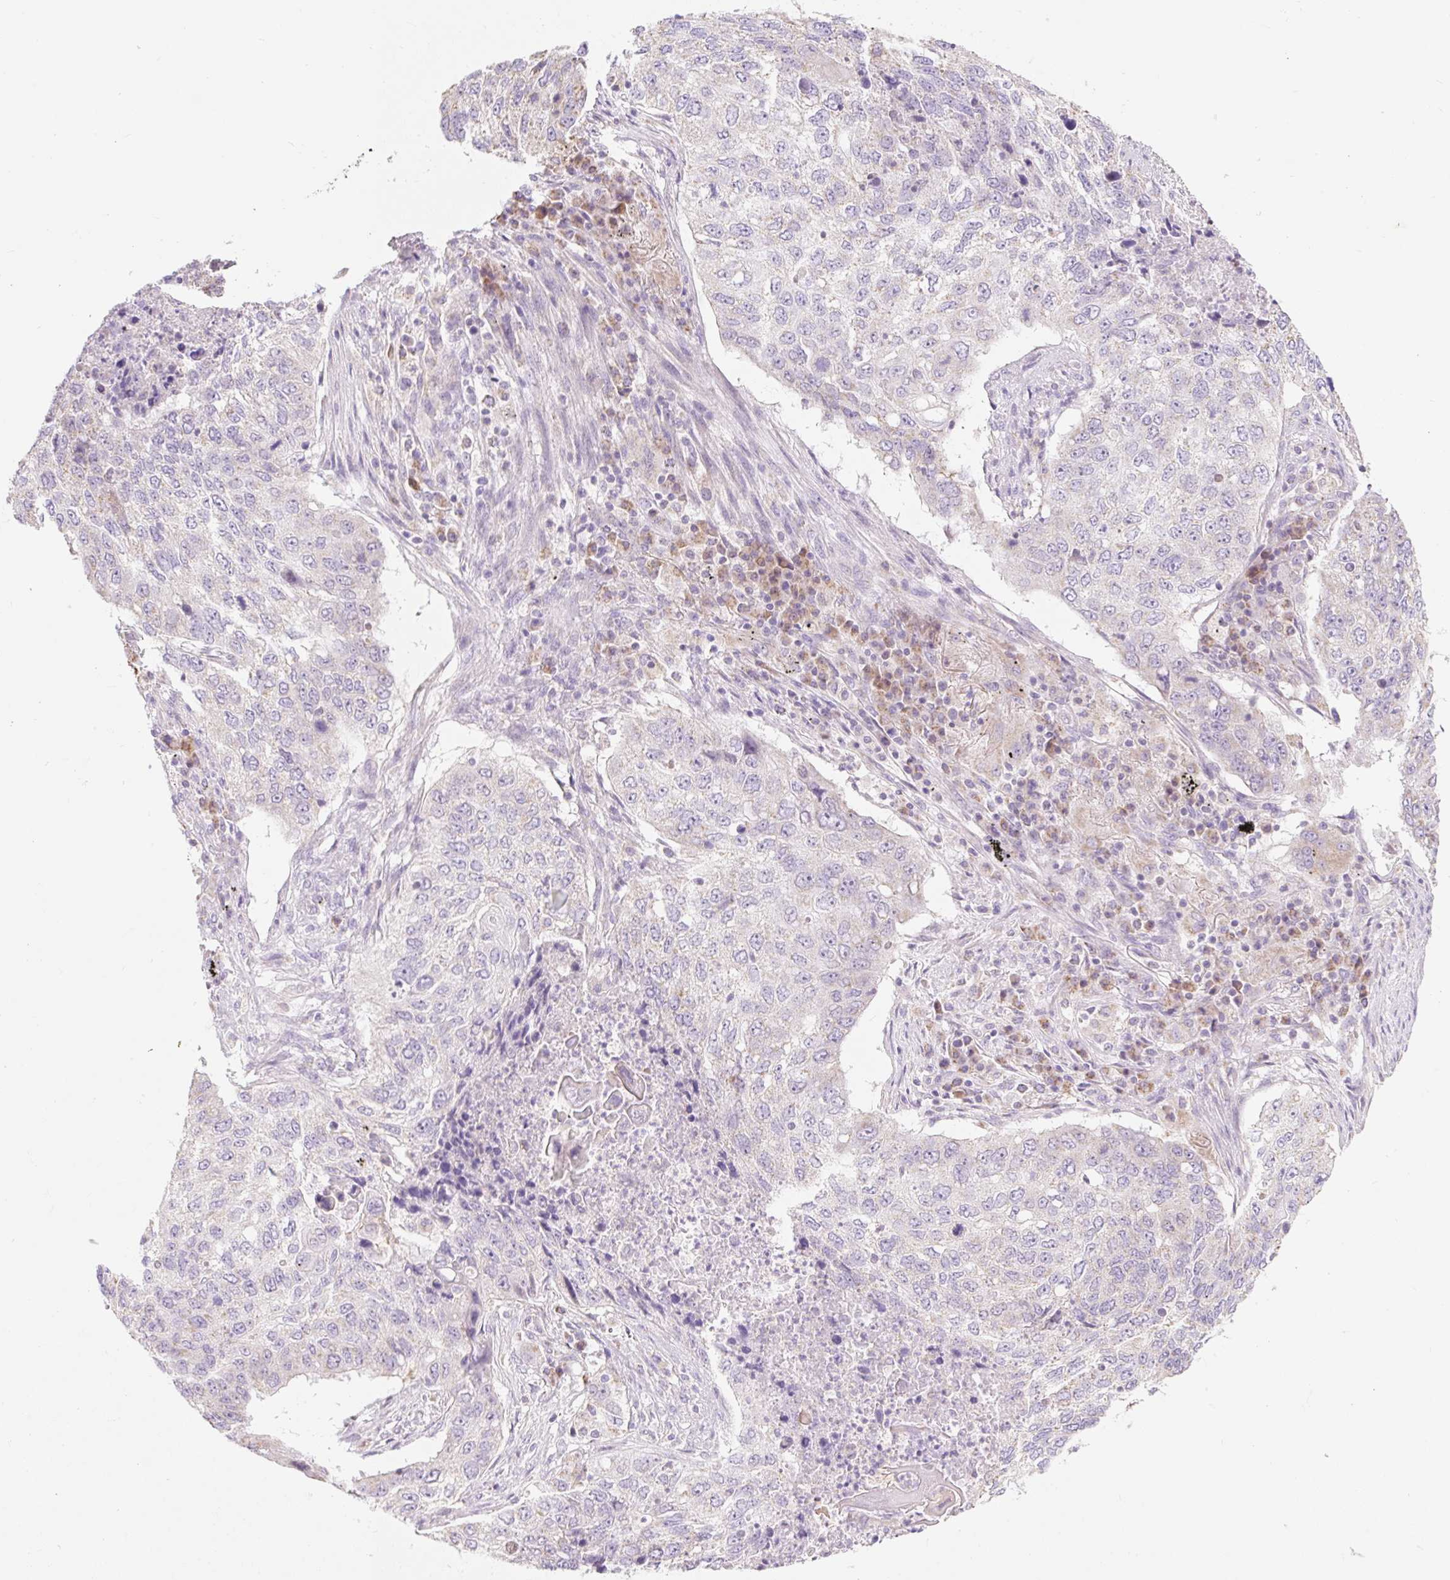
{"staining": {"intensity": "negative", "quantity": "none", "location": "none"}, "tissue": "lung cancer", "cell_type": "Tumor cells", "image_type": "cancer", "snomed": [{"axis": "morphology", "description": "Squamous cell carcinoma, NOS"}, {"axis": "topography", "description": "Lung"}], "caption": "Lung squamous cell carcinoma was stained to show a protein in brown. There is no significant positivity in tumor cells.", "gene": "DHX35", "patient": {"sex": "female", "age": 63}}